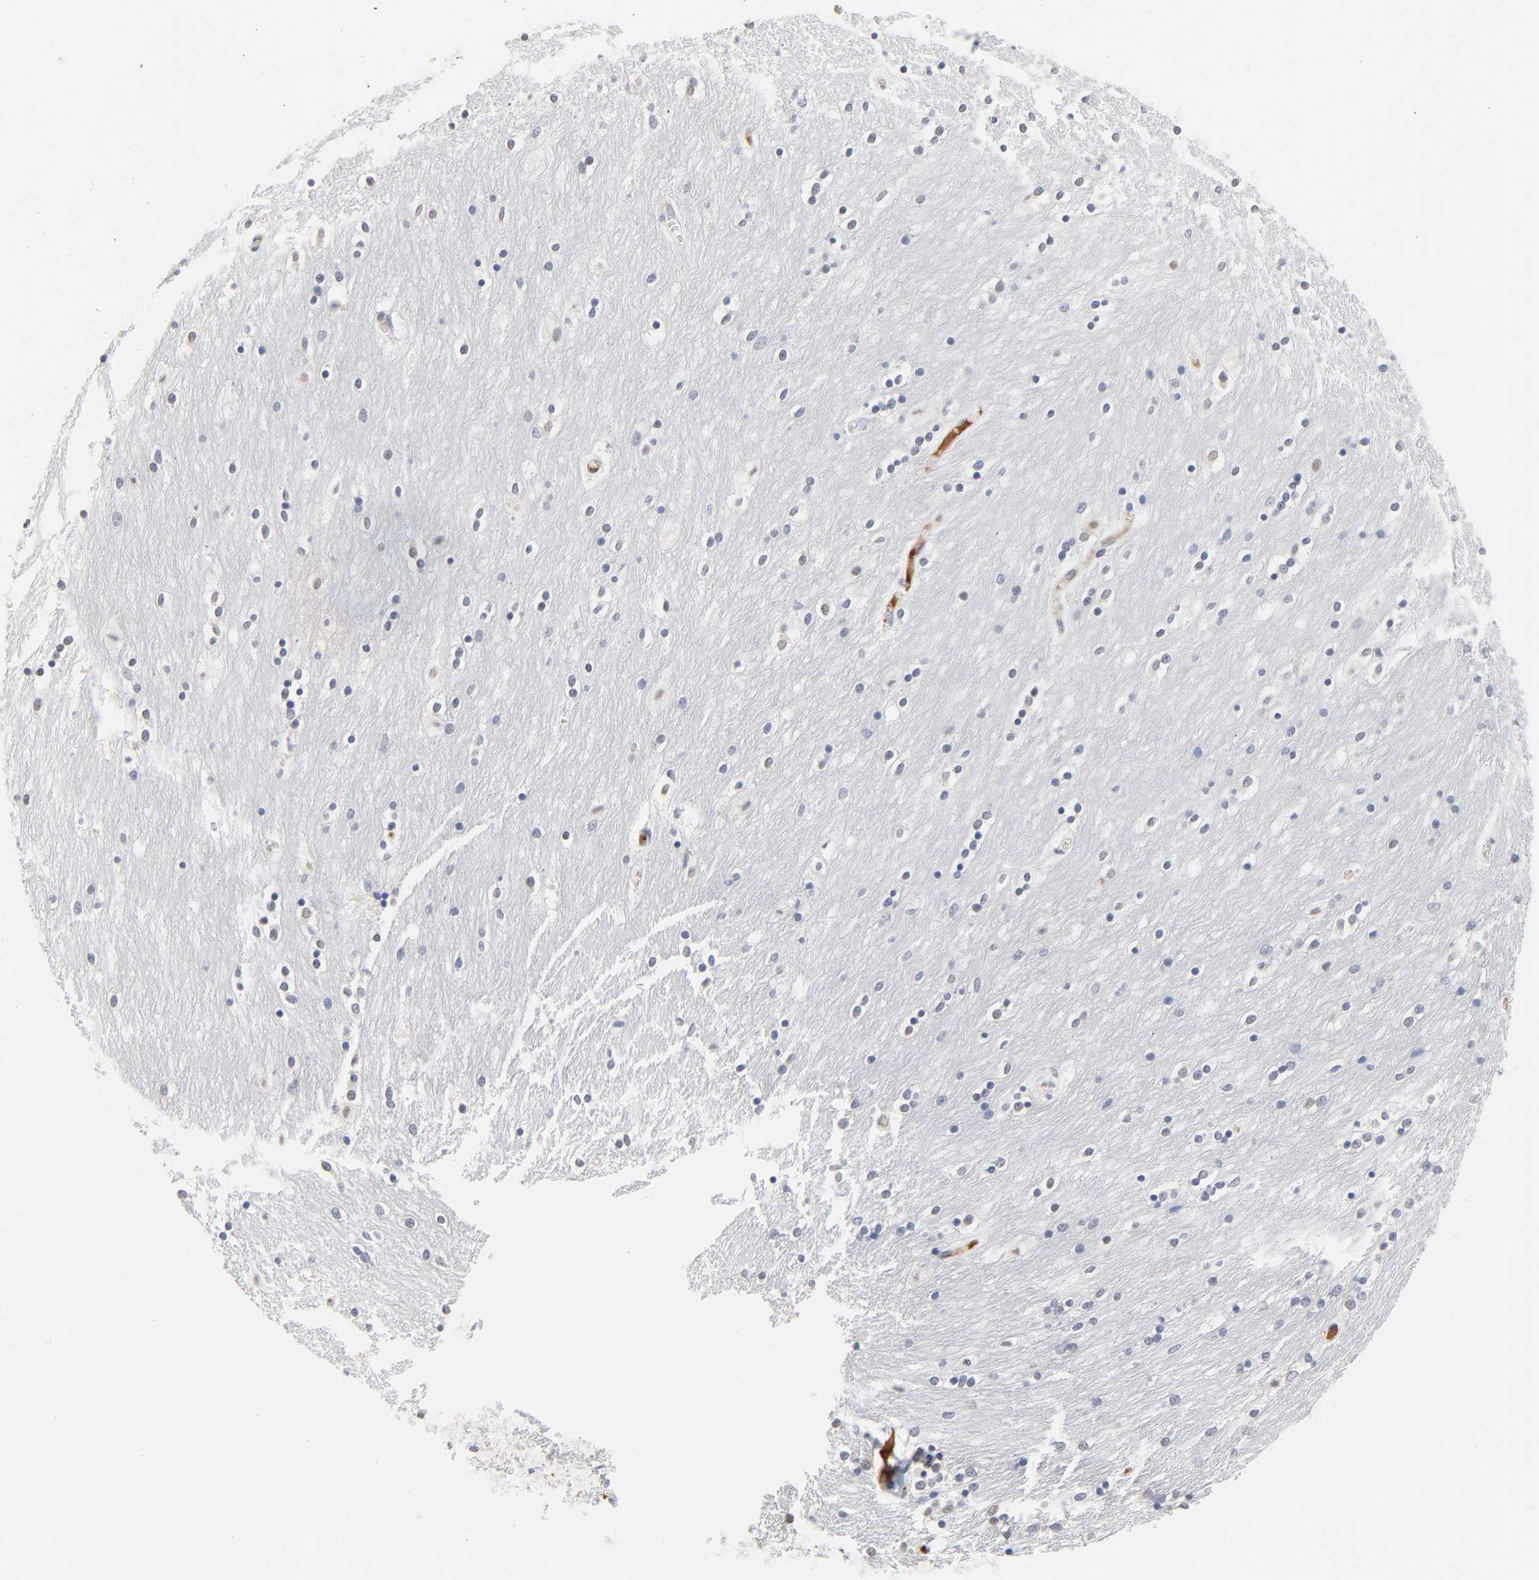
{"staining": {"intensity": "negative", "quantity": "none", "location": "none"}, "tissue": "caudate", "cell_type": "Glial cells", "image_type": "normal", "snomed": [{"axis": "morphology", "description": "Normal tissue, NOS"}, {"axis": "topography", "description": "Lateral ventricle wall"}], "caption": "Immunohistochemical staining of unremarkable human caudate demonstrates no significant expression in glial cells. (DAB (3,3'-diaminobenzidine) immunohistochemistry (IHC), high magnification).", "gene": "SERPINA4", "patient": {"sex": "female", "age": 54}}